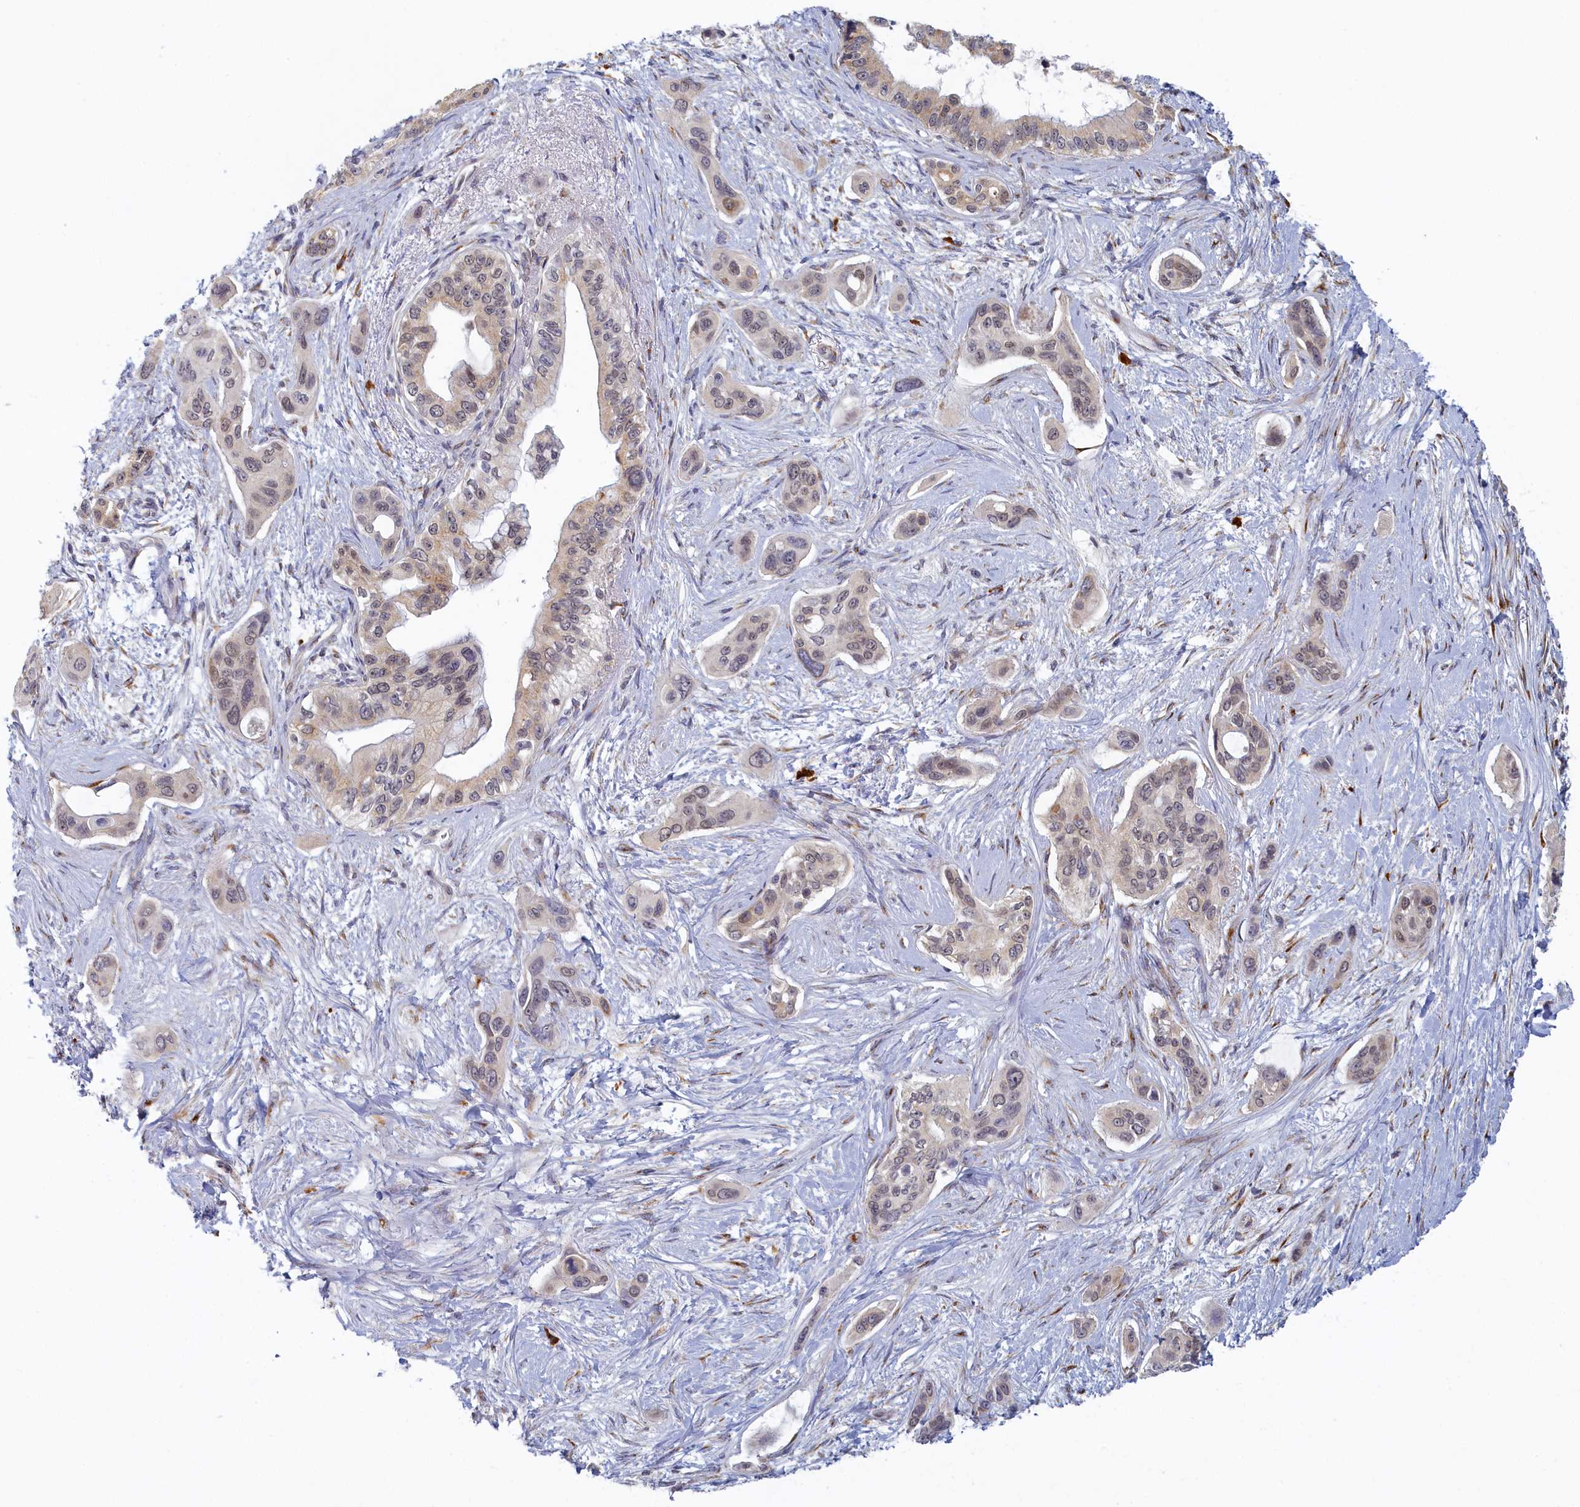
{"staining": {"intensity": "weak", "quantity": ">75%", "location": "nuclear"}, "tissue": "pancreatic cancer", "cell_type": "Tumor cells", "image_type": "cancer", "snomed": [{"axis": "morphology", "description": "Adenocarcinoma, NOS"}, {"axis": "topography", "description": "Pancreas"}], "caption": "This is an image of IHC staining of pancreatic cancer, which shows weak positivity in the nuclear of tumor cells.", "gene": "DNAJC17", "patient": {"sex": "male", "age": 72}}